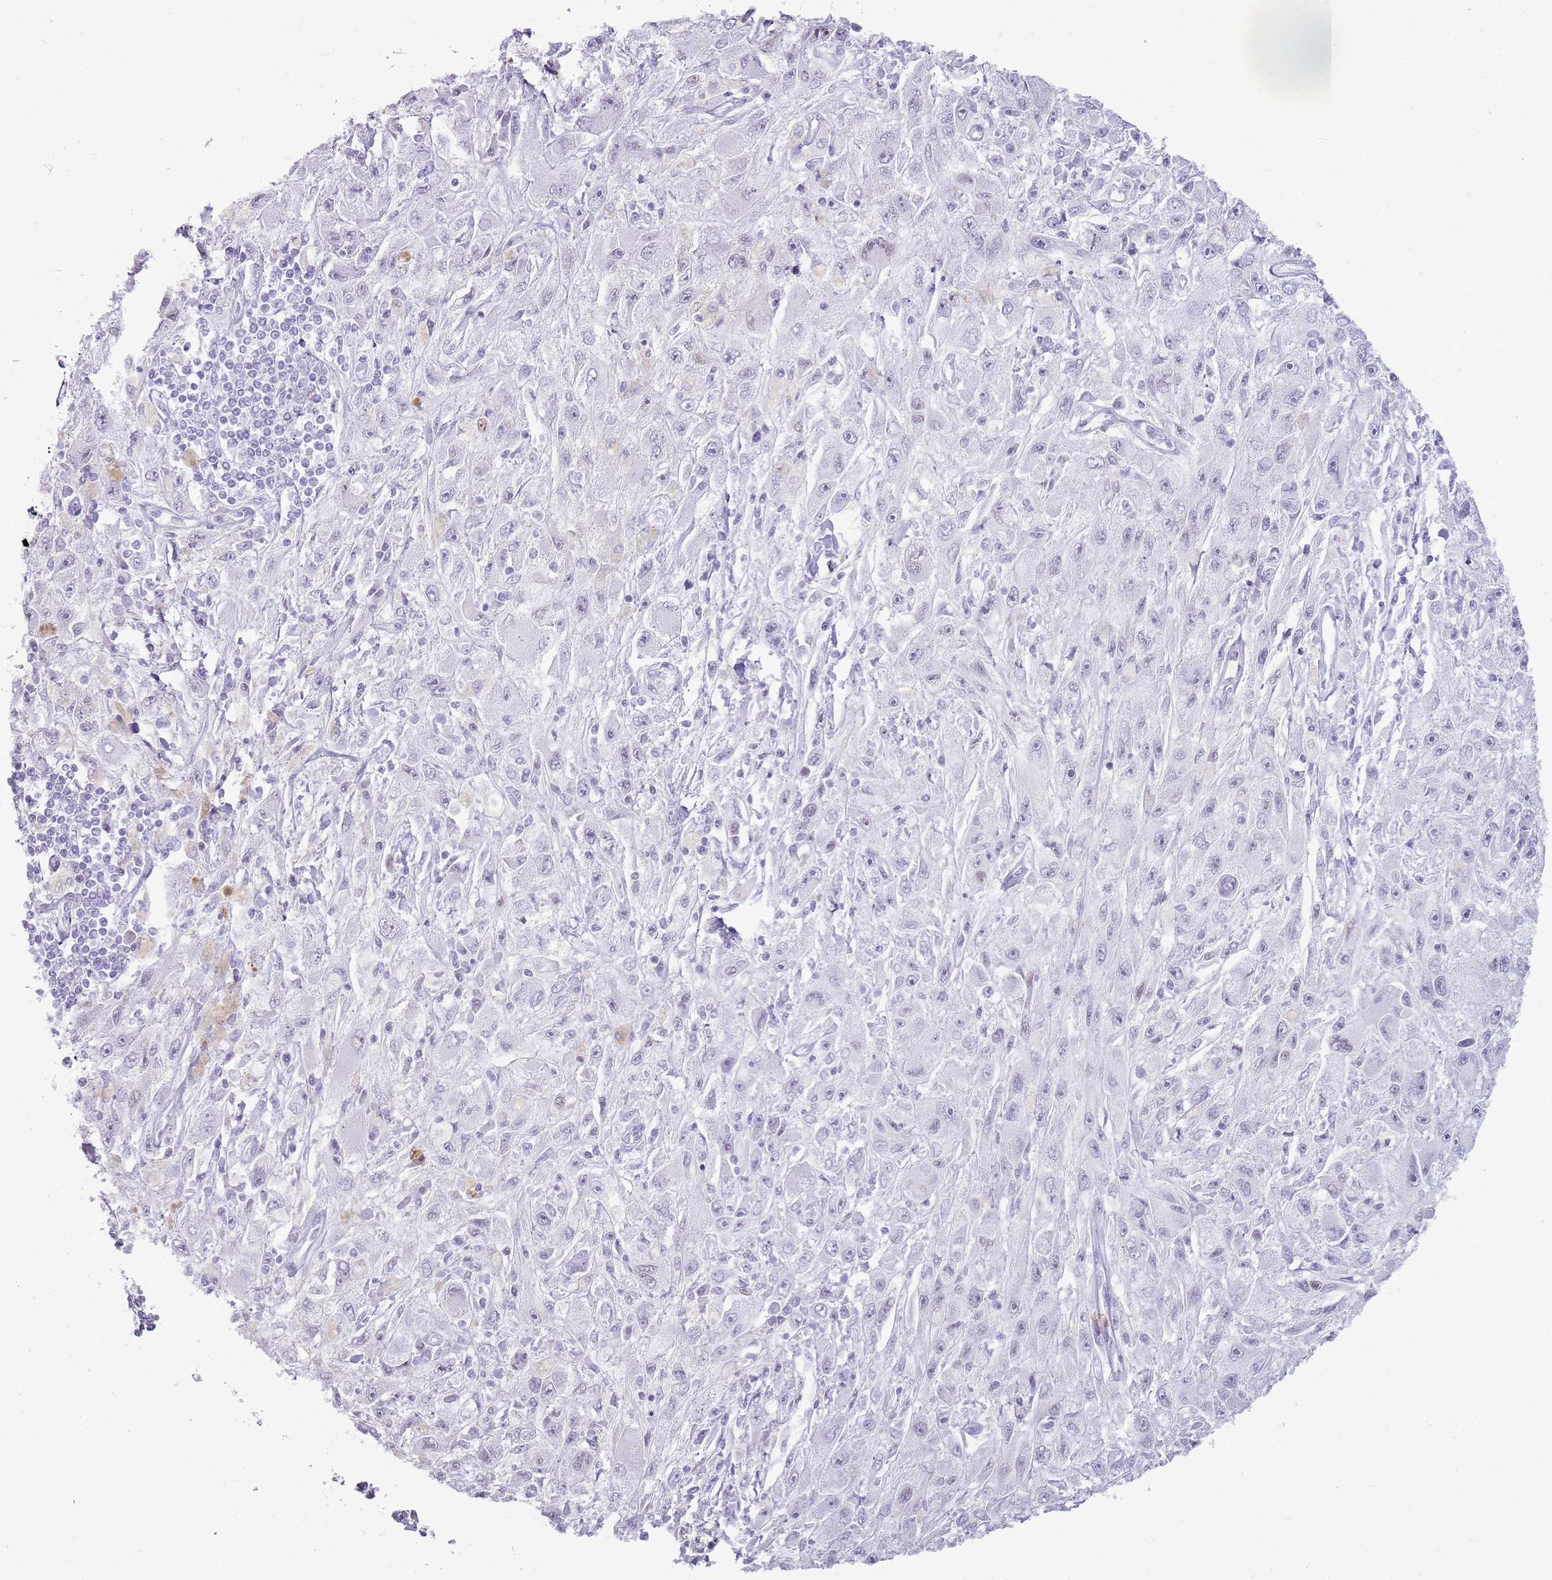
{"staining": {"intensity": "negative", "quantity": "none", "location": "none"}, "tissue": "melanoma", "cell_type": "Tumor cells", "image_type": "cancer", "snomed": [{"axis": "morphology", "description": "Malignant melanoma, Metastatic site"}, {"axis": "topography", "description": "Skin"}], "caption": "Tumor cells show no significant protein staining in melanoma.", "gene": "ASIP", "patient": {"sex": "male", "age": 53}}